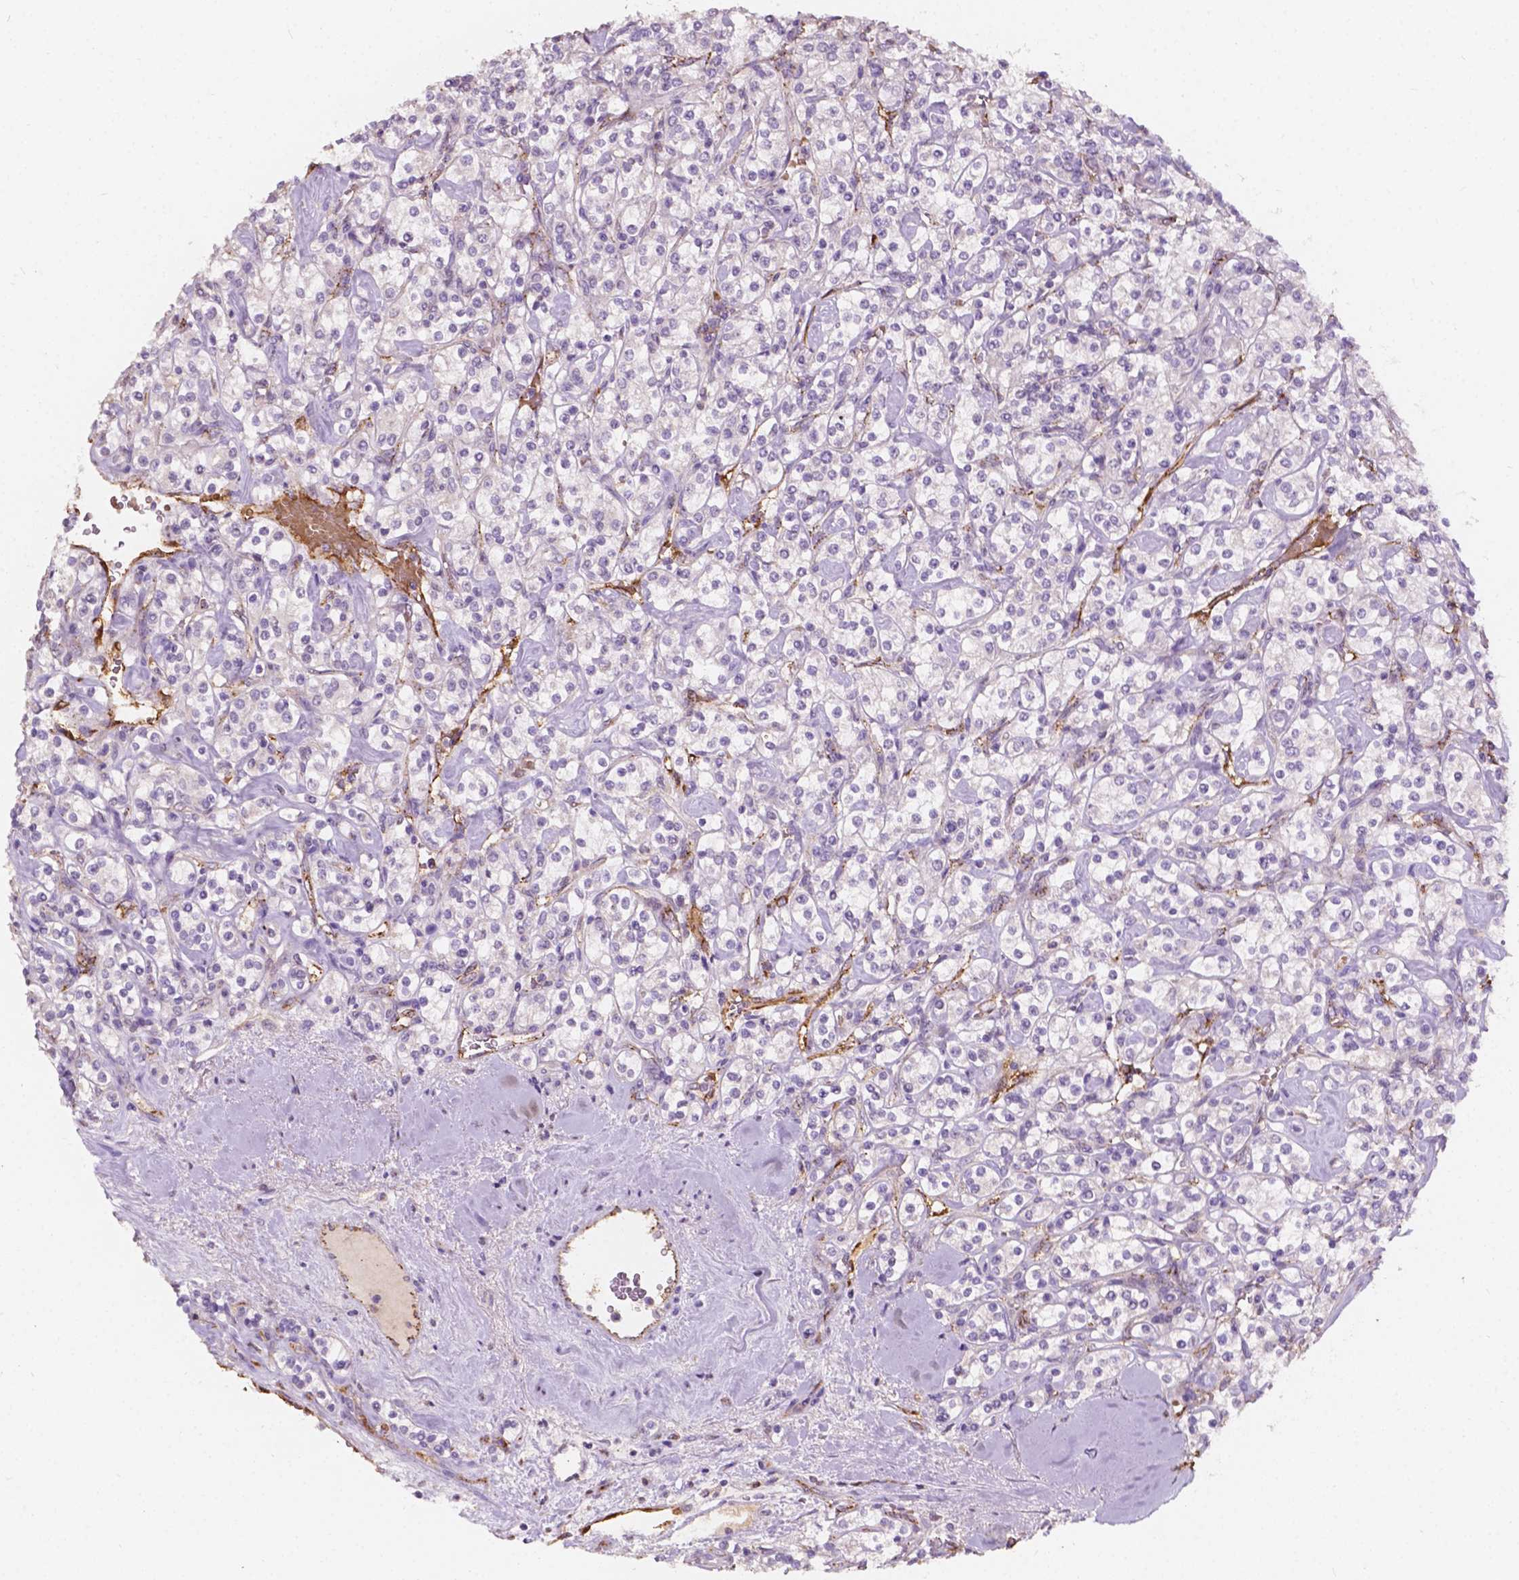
{"staining": {"intensity": "negative", "quantity": "none", "location": "none"}, "tissue": "renal cancer", "cell_type": "Tumor cells", "image_type": "cancer", "snomed": [{"axis": "morphology", "description": "Adenocarcinoma, NOS"}, {"axis": "topography", "description": "Kidney"}], "caption": "Tumor cells show no significant protein positivity in adenocarcinoma (renal).", "gene": "SLC22A4", "patient": {"sex": "male", "age": 77}}